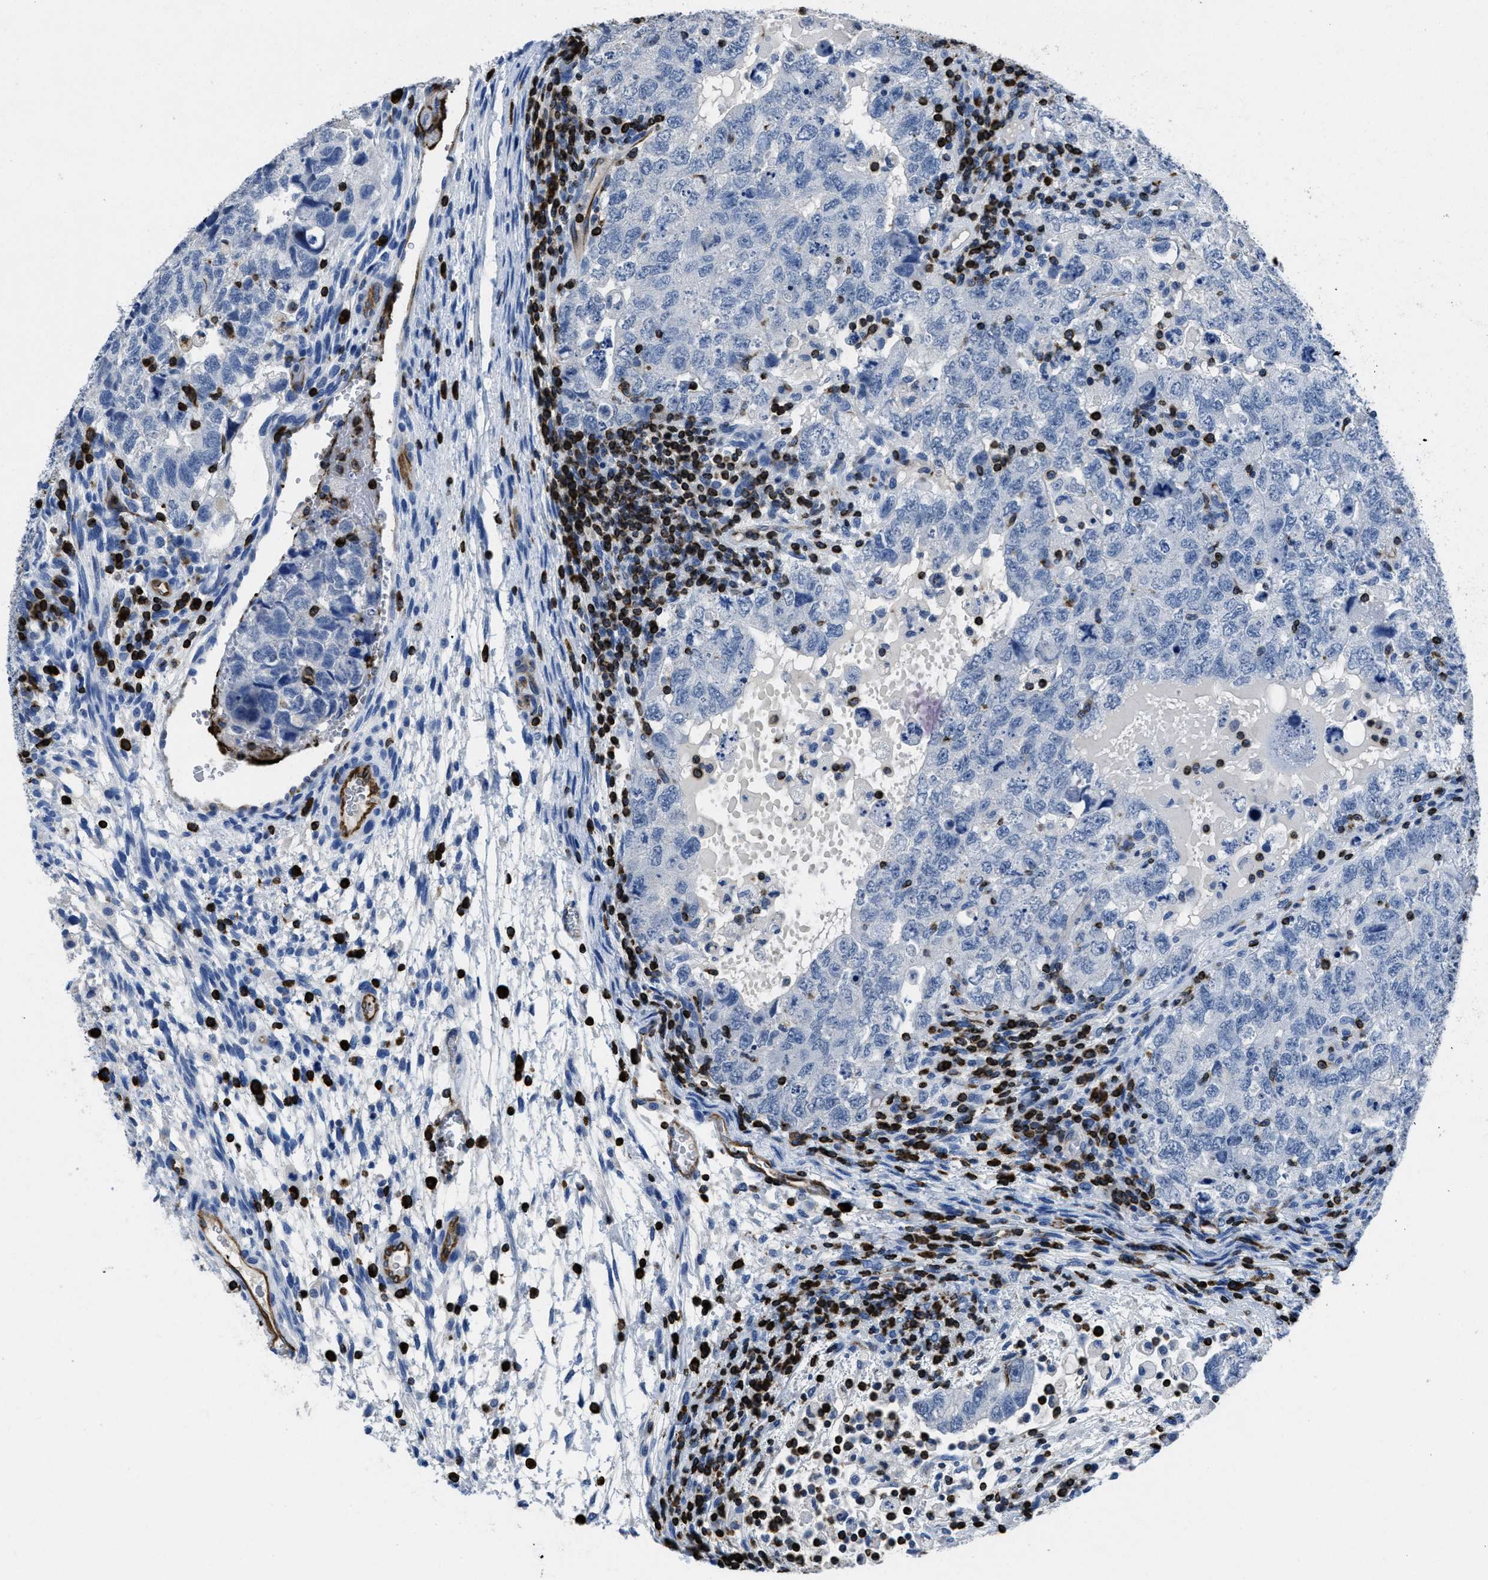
{"staining": {"intensity": "negative", "quantity": "none", "location": "none"}, "tissue": "testis cancer", "cell_type": "Tumor cells", "image_type": "cancer", "snomed": [{"axis": "morphology", "description": "Carcinoma, Embryonal, NOS"}, {"axis": "topography", "description": "Testis"}], "caption": "This is an immunohistochemistry histopathology image of embryonal carcinoma (testis). There is no positivity in tumor cells.", "gene": "ITGA3", "patient": {"sex": "male", "age": 36}}